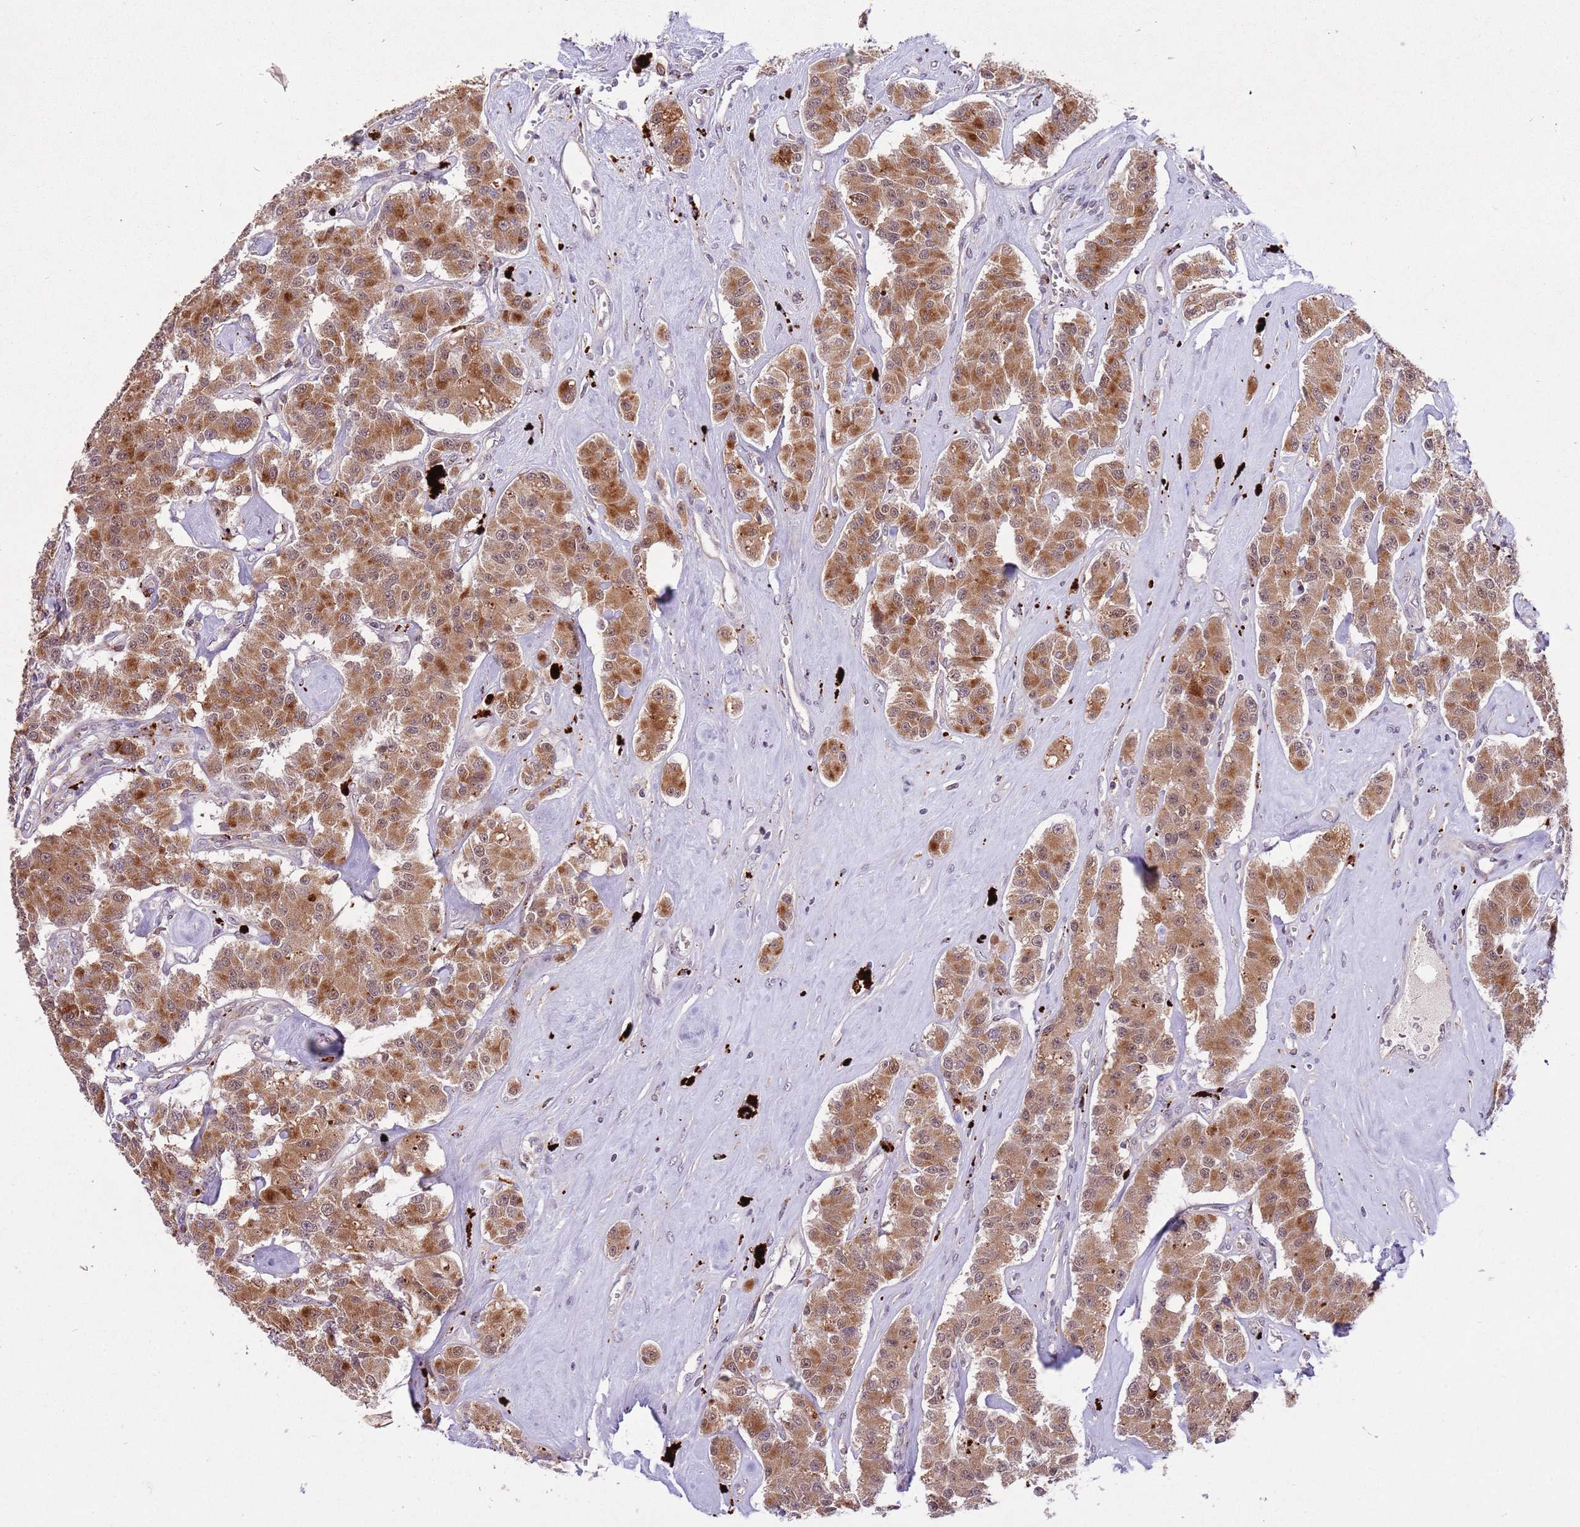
{"staining": {"intensity": "moderate", "quantity": ">75%", "location": "cytoplasmic/membranous"}, "tissue": "carcinoid", "cell_type": "Tumor cells", "image_type": "cancer", "snomed": [{"axis": "morphology", "description": "Carcinoid, malignant, NOS"}, {"axis": "topography", "description": "Pancreas"}], "caption": "Tumor cells show medium levels of moderate cytoplasmic/membranous positivity in approximately >75% of cells in malignant carcinoid.", "gene": "TRIM27", "patient": {"sex": "male", "age": 41}}